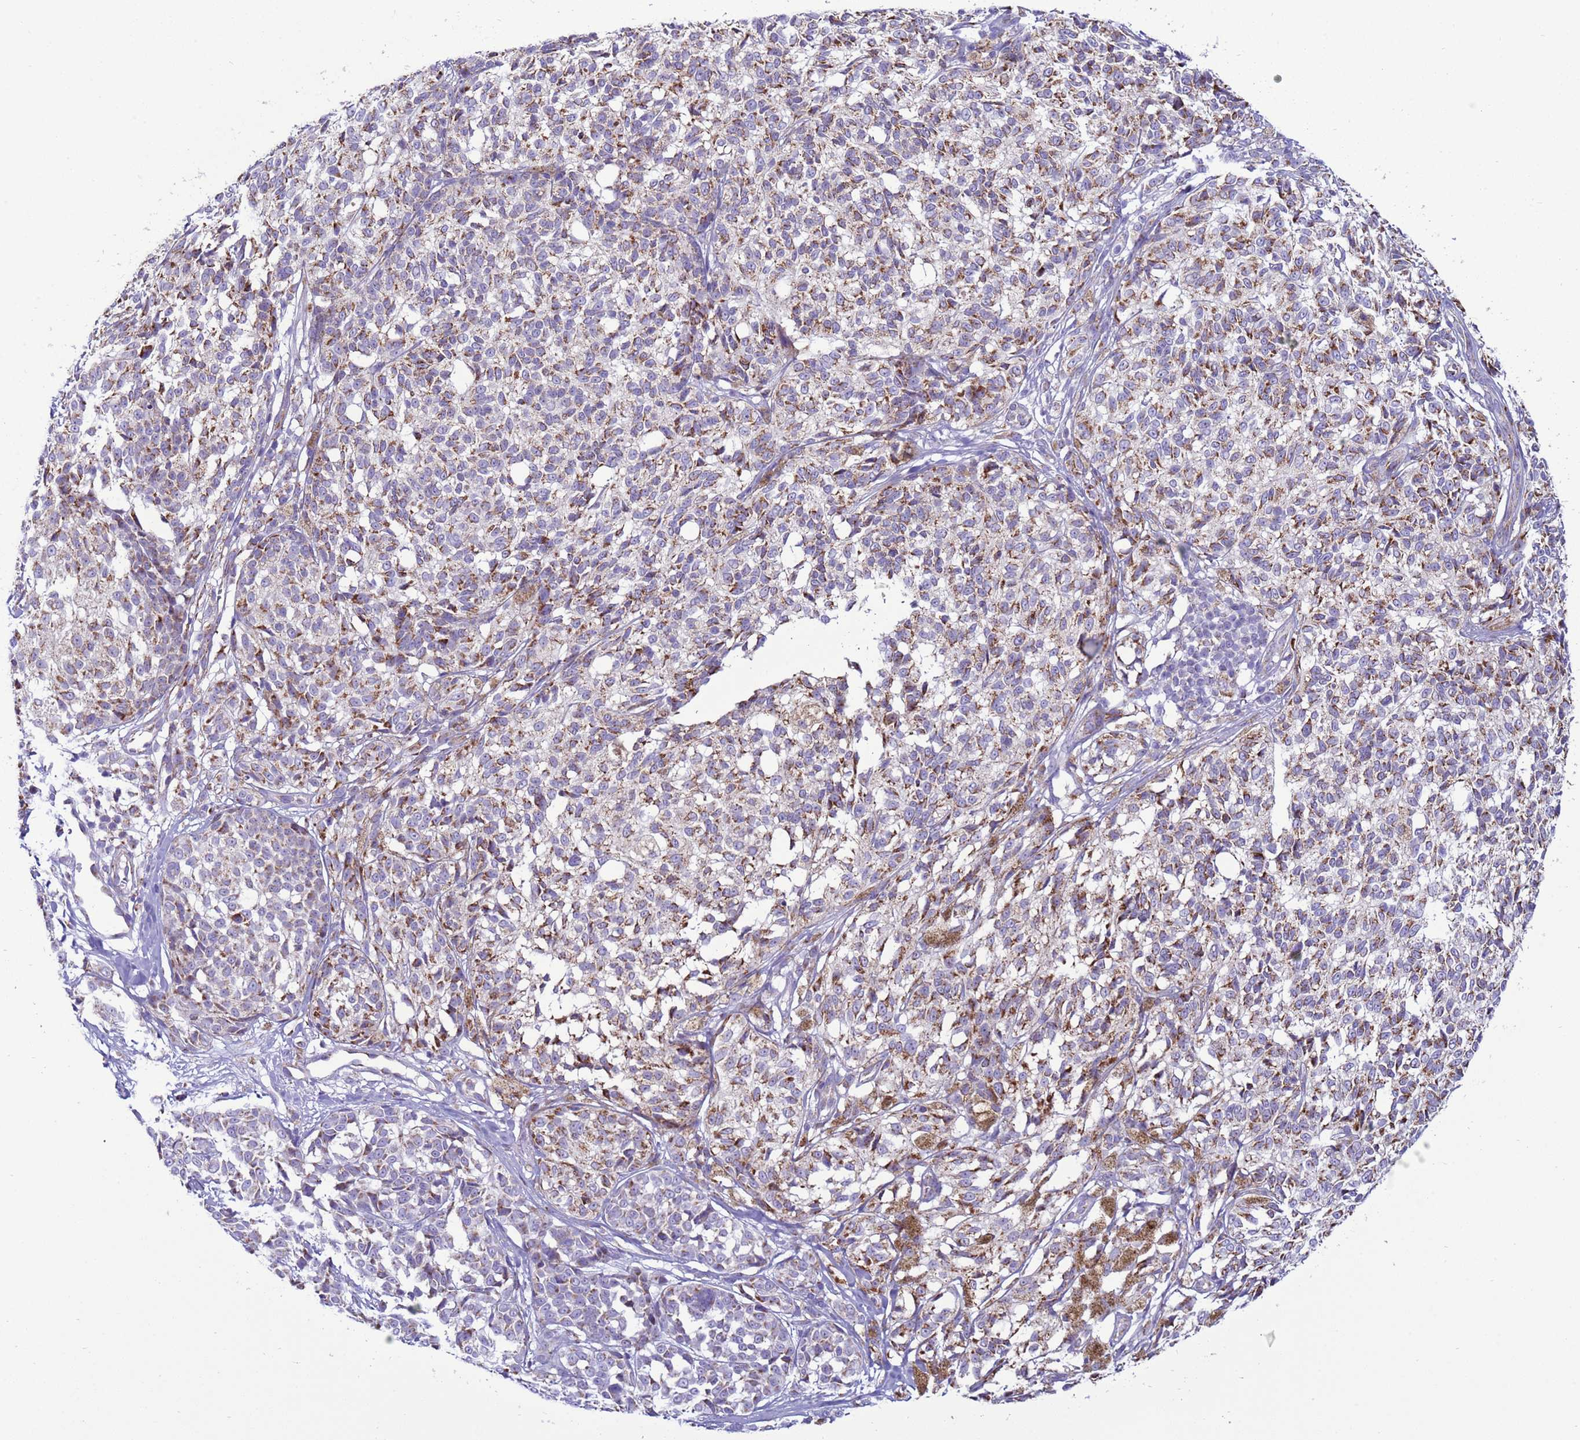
{"staining": {"intensity": "moderate", "quantity": ">75%", "location": "cytoplasmic/membranous"}, "tissue": "melanoma", "cell_type": "Tumor cells", "image_type": "cancer", "snomed": [{"axis": "morphology", "description": "Malignant melanoma, NOS"}, {"axis": "topography", "description": "Skin of upper extremity"}], "caption": "Brown immunohistochemical staining in melanoma displays moderate cytoplasmic/membranous positivity in approximately >75% of tumor cells.", "gene": "NCALD", "patient": {"sex": "male", "age": 40}}